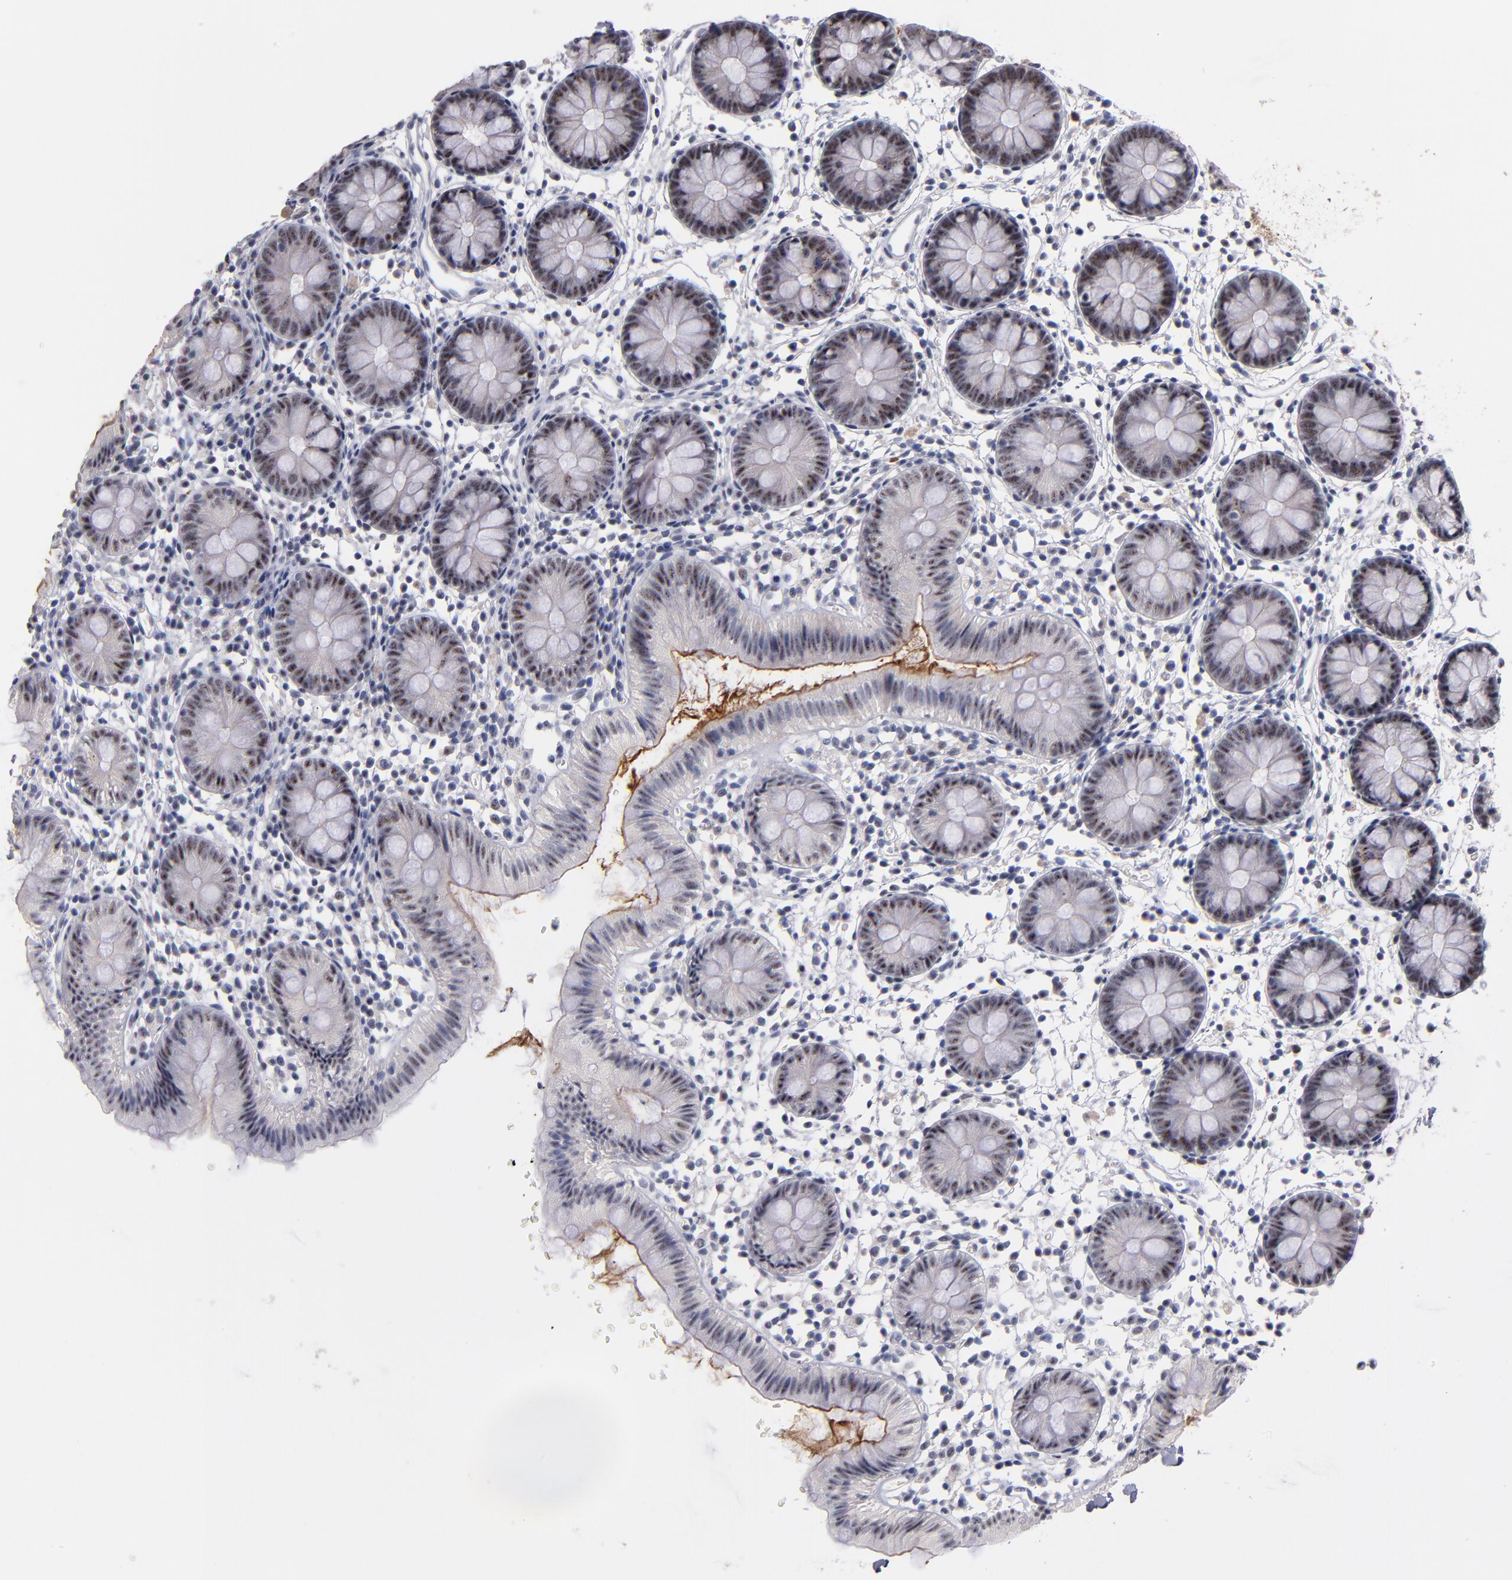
{"staining": {"intensity": "negative", "quantity": "none", "location": "none"}, "tissue": "colon", "cell_type": "Endothelial cells", "image_type": "normal", "snomed": [{"axis": "morphology", "description": "Normal tissue, NOS"}, {"axis": "topography", "description": "Colon"}], "caption": "A histopathology image of human colon is negative for staining in endothelial cells.", "gene": "RAF1", "patient": {"sex": "male", "age": 14}}